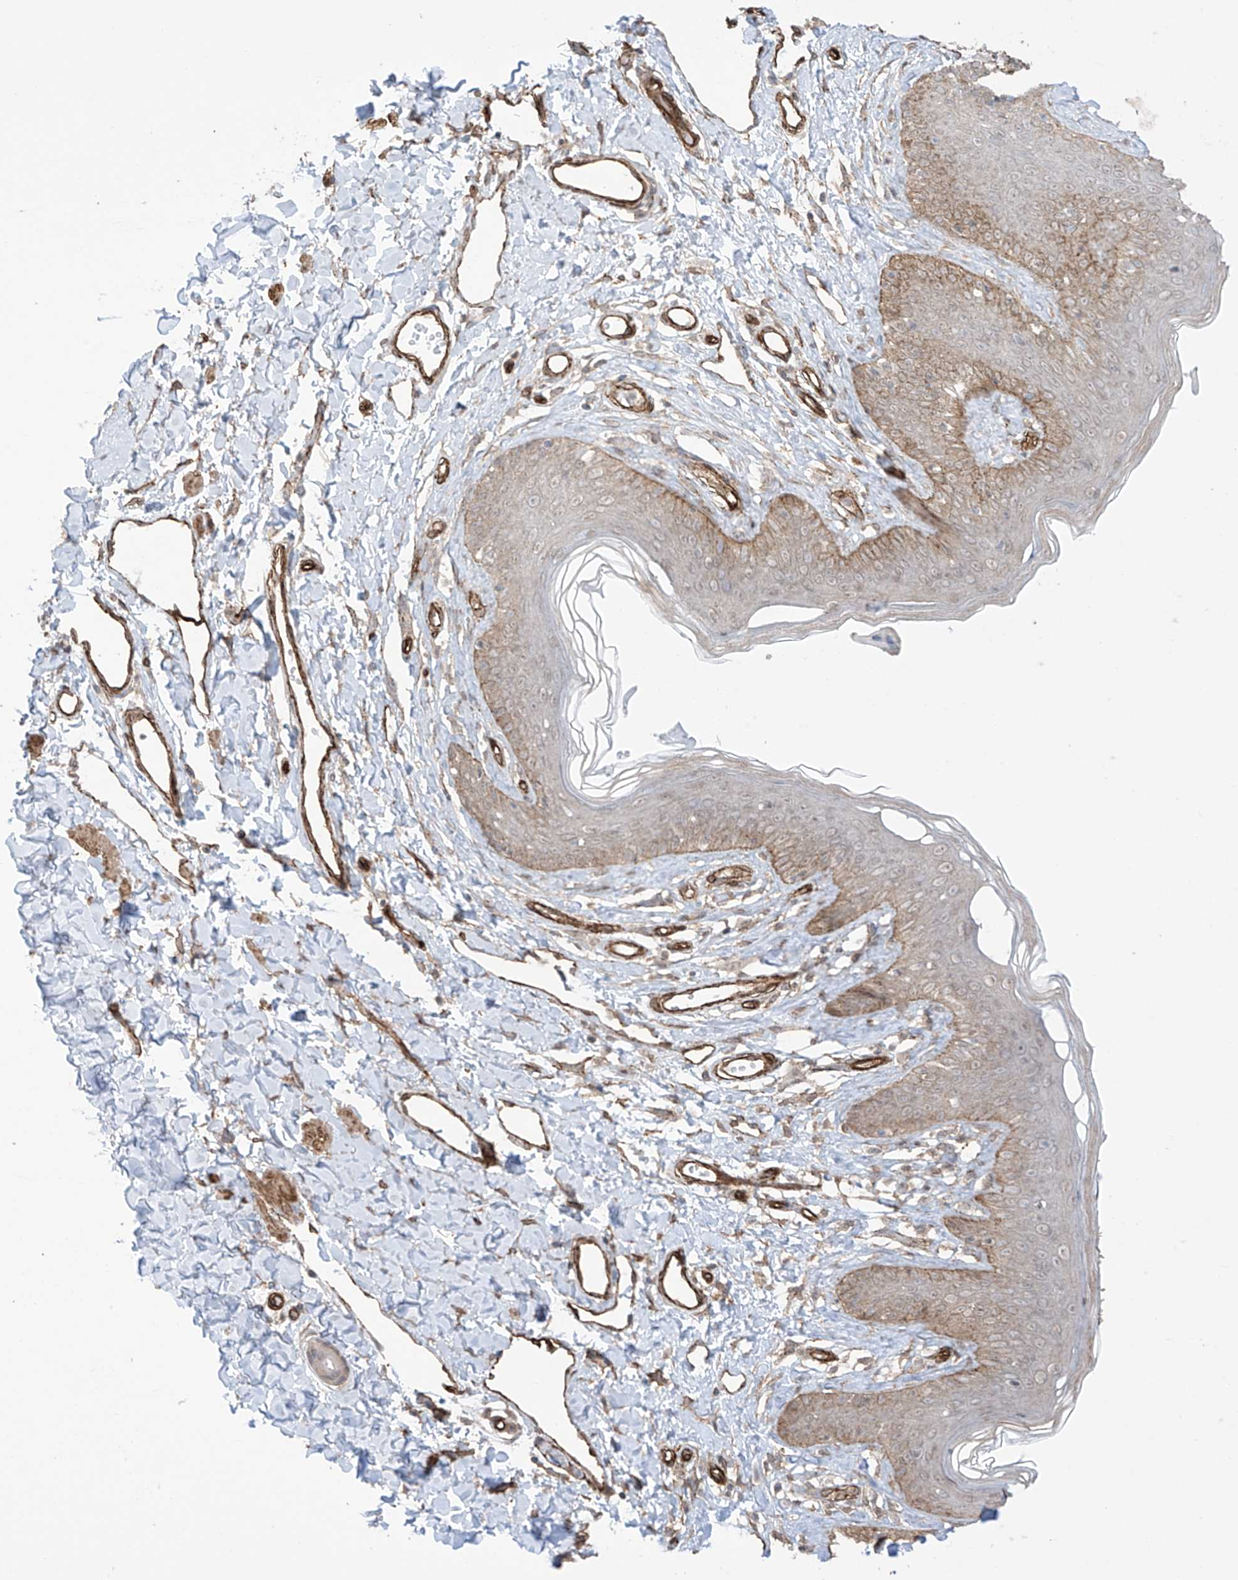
{"staining": {"intensity": "moderate", "quantity": "<25%", "location": "cytoplasmic/membranous"}, "tissue": "skin", "cell_type": "Epidermal cells", "image_type": "normal", "snomed": [{"axis": "morphology", "description": "Normal tissue, NOS"}, {"axis": "morphology", "description": "Squamous cell carcinoma, NOS"}, {"axis": "topography", "description": "Vulva"}], "caption": "Skin was stained to show a protein in brown. There is low levels of moderate cytoplasmic/membranous positivity in about <25% of epidermal cells.", "gene": "TTLL5", "patient": {"sex": "female", "age": 85}}